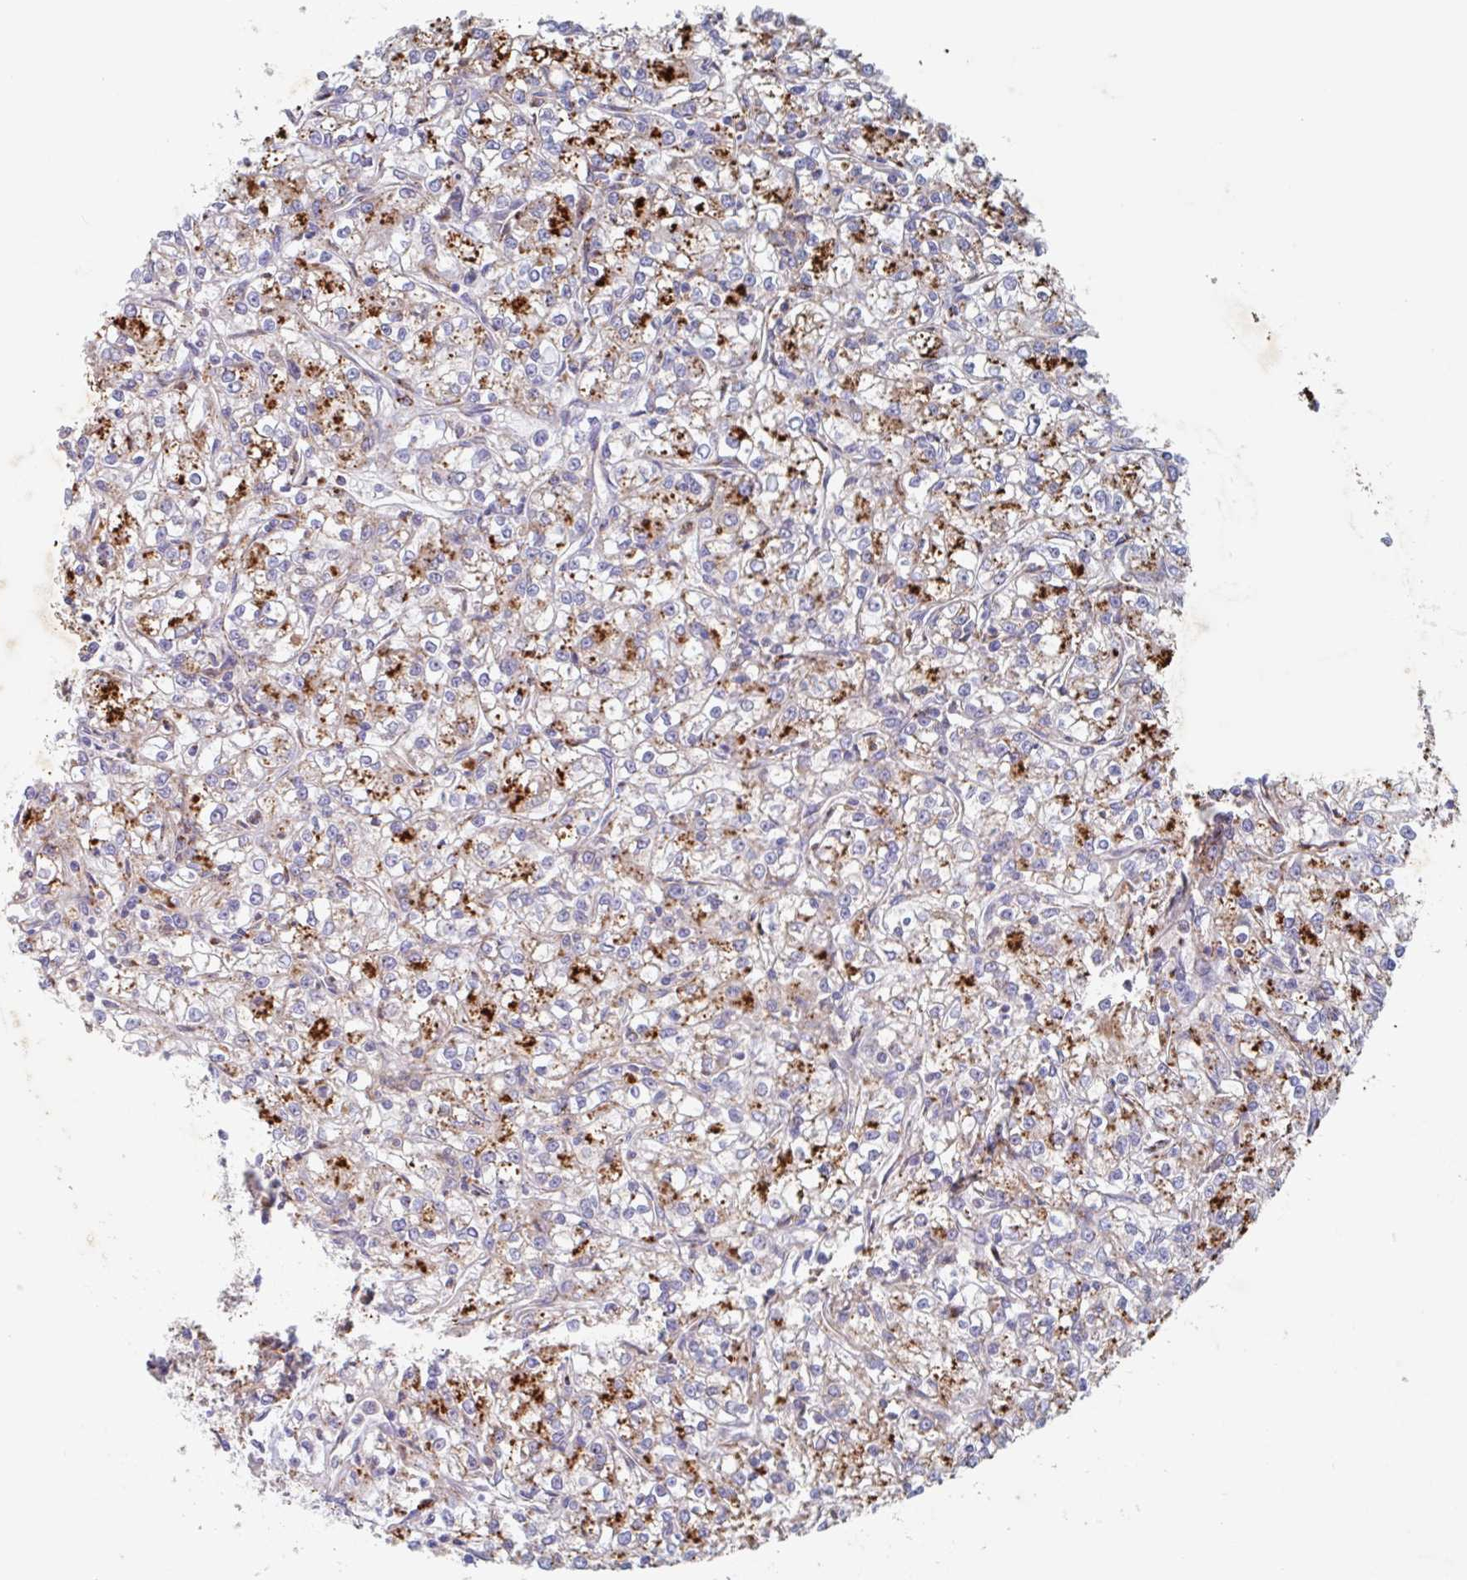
{"staining": {"intensity": "strong", "quantity": "25%-75%", "location": "cytoplasmic/membranous"}, "tissue": "renal cancer", "cell_type": "Tumor cells", "image_type": "cancer", "snomed": [{"axis": "morphology", "description": "Adenocarcinoma, NOS"}, {"axis": "topography", "description": "Kidney"}], "caption": "Immunohistochemistry (IHC) image of neoplastic tissue: renal cancer stained using immunohistochemistry (IHC) reveals high levels of strong protein expression localized specifically in the cytoplasmic/membranous of tumor cells, appearing as a cytoplasmic/membranous brown color.", "gene": "MANBA", "patient": {"sex": "female", "age": 59}}